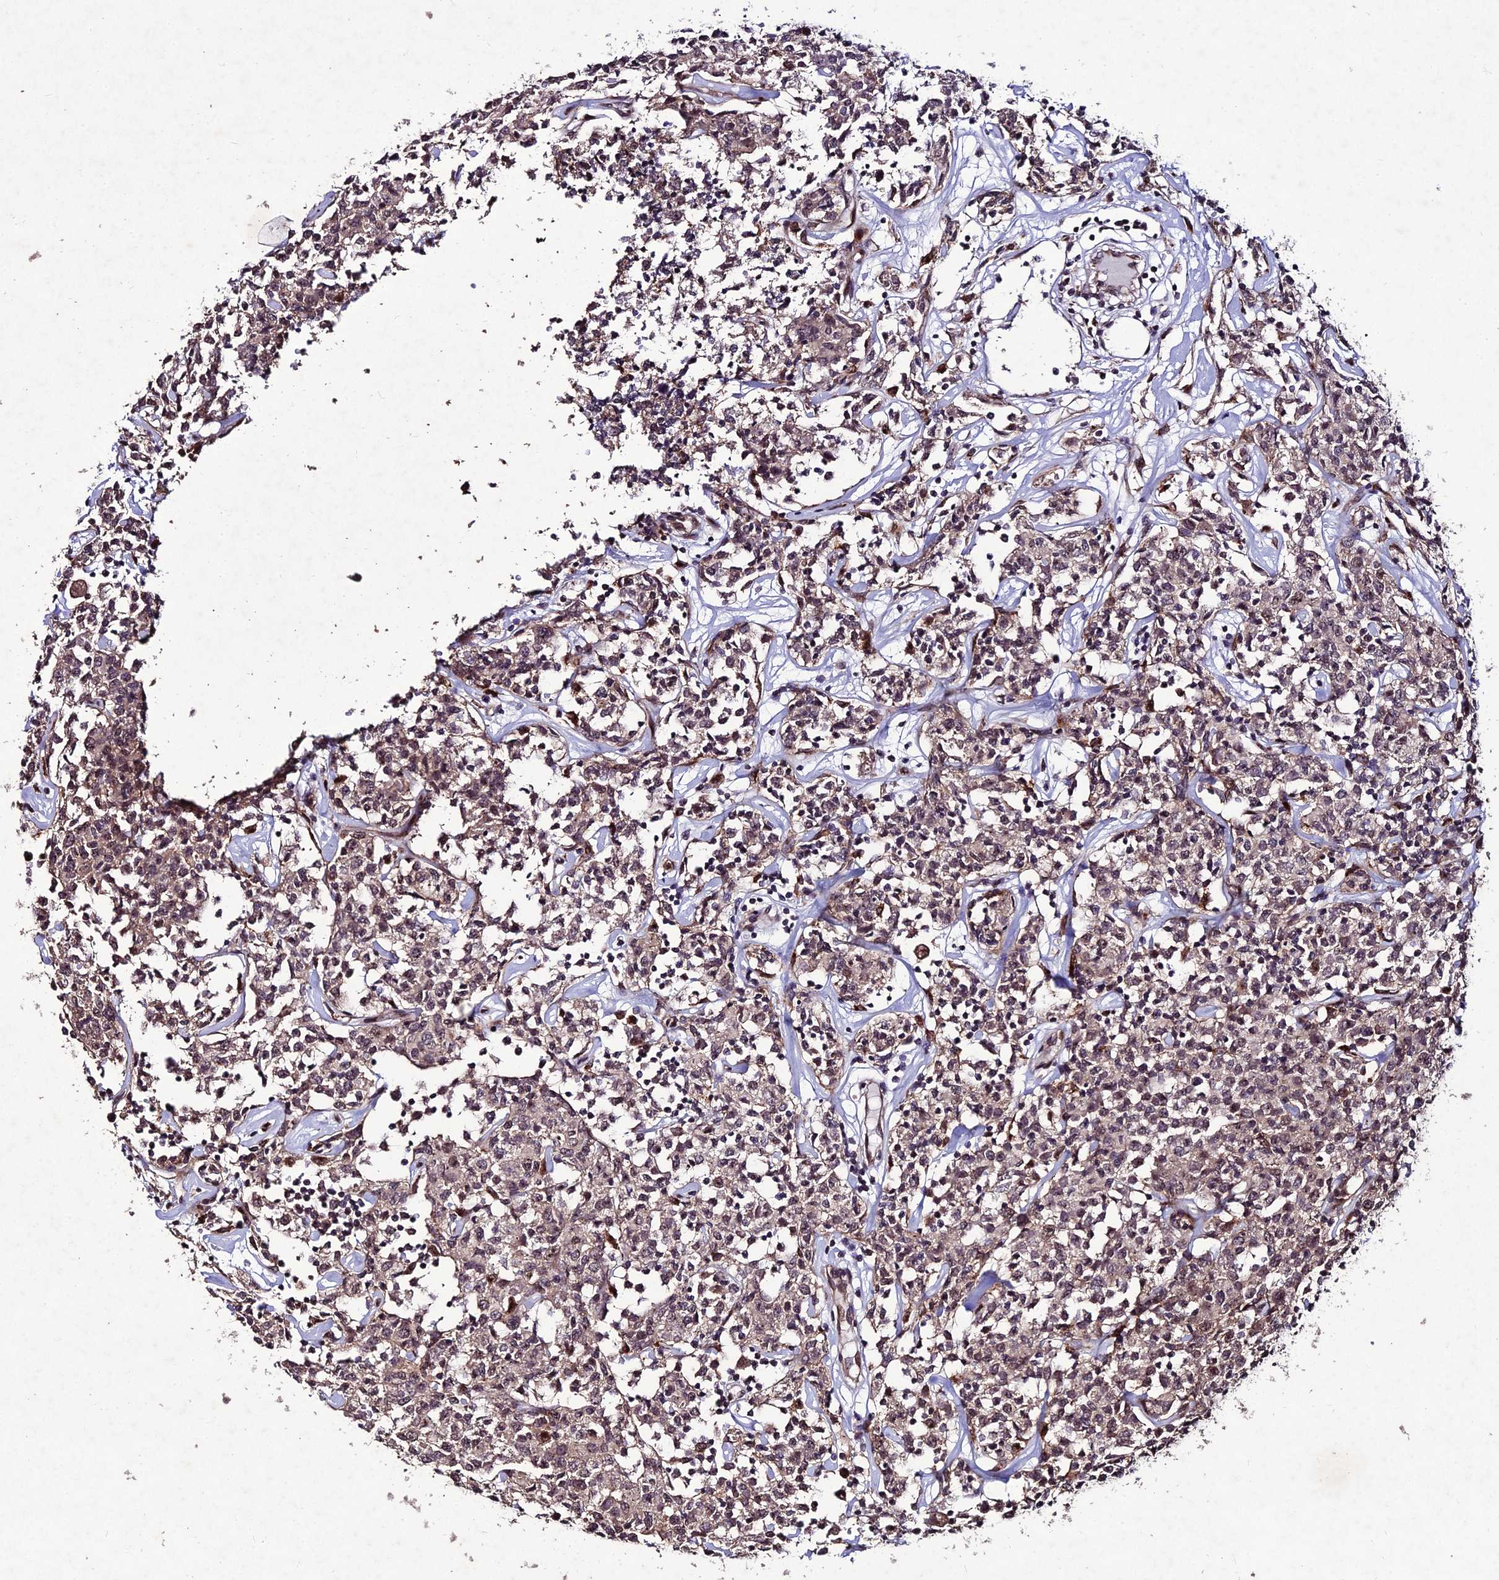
{"staining": {"intensity": "weak", "quantity": ">75%", "location": "nuclear"}, "tissue": "lymphoma", "cell_type": "Tumor cells", "image_type": "cancer", "snomed": [{"axis": "morphology", "description": "Malignant lymphoma, non-Hodgkin's type, Low grade"}, {"axis": "topography", "description": "Small intestine"}], "caption": "Immunohistochemistry histopathology image of neoplastic tissue: lymphoma stained using immunohistochemistry demonstrates low levels of weak protein expression localized specifically in the nuclear of tumor cells, appearing as a nuclear brown color.", "gene": "ZNF766", "patient": {"sex": "female", "age": 59}}